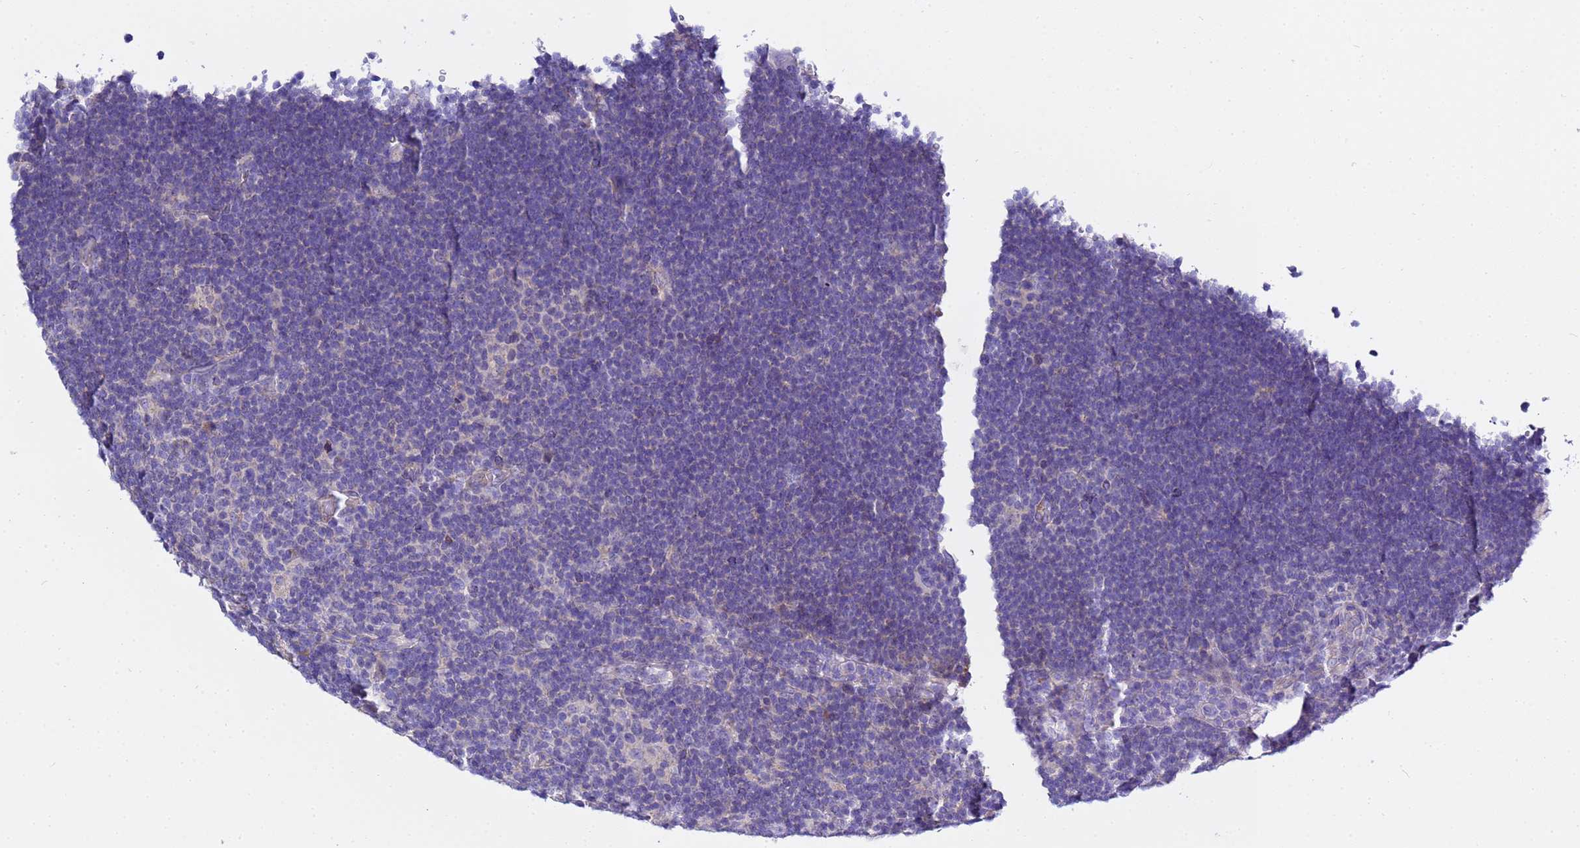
{"staining": {"intensity": "negative", "quantity": "none", "location": "none"}, "tissue": "lymphoma", "cell_type": "Tumor cells", "image_type": "cancer", "snomed": [{"axis": "morphology", "description": "Hodgkin's disease, NOS"}, {"axis": "topography", "description": "Lymph node"}], "caption": "Image shows no significant protein staining in tumor cells of Hodgkin's disease. (Brightfield microscopy of DAB IHC at high magnification).", "gene": "USP18", "patient": {"sex": "female", "age": 57}}